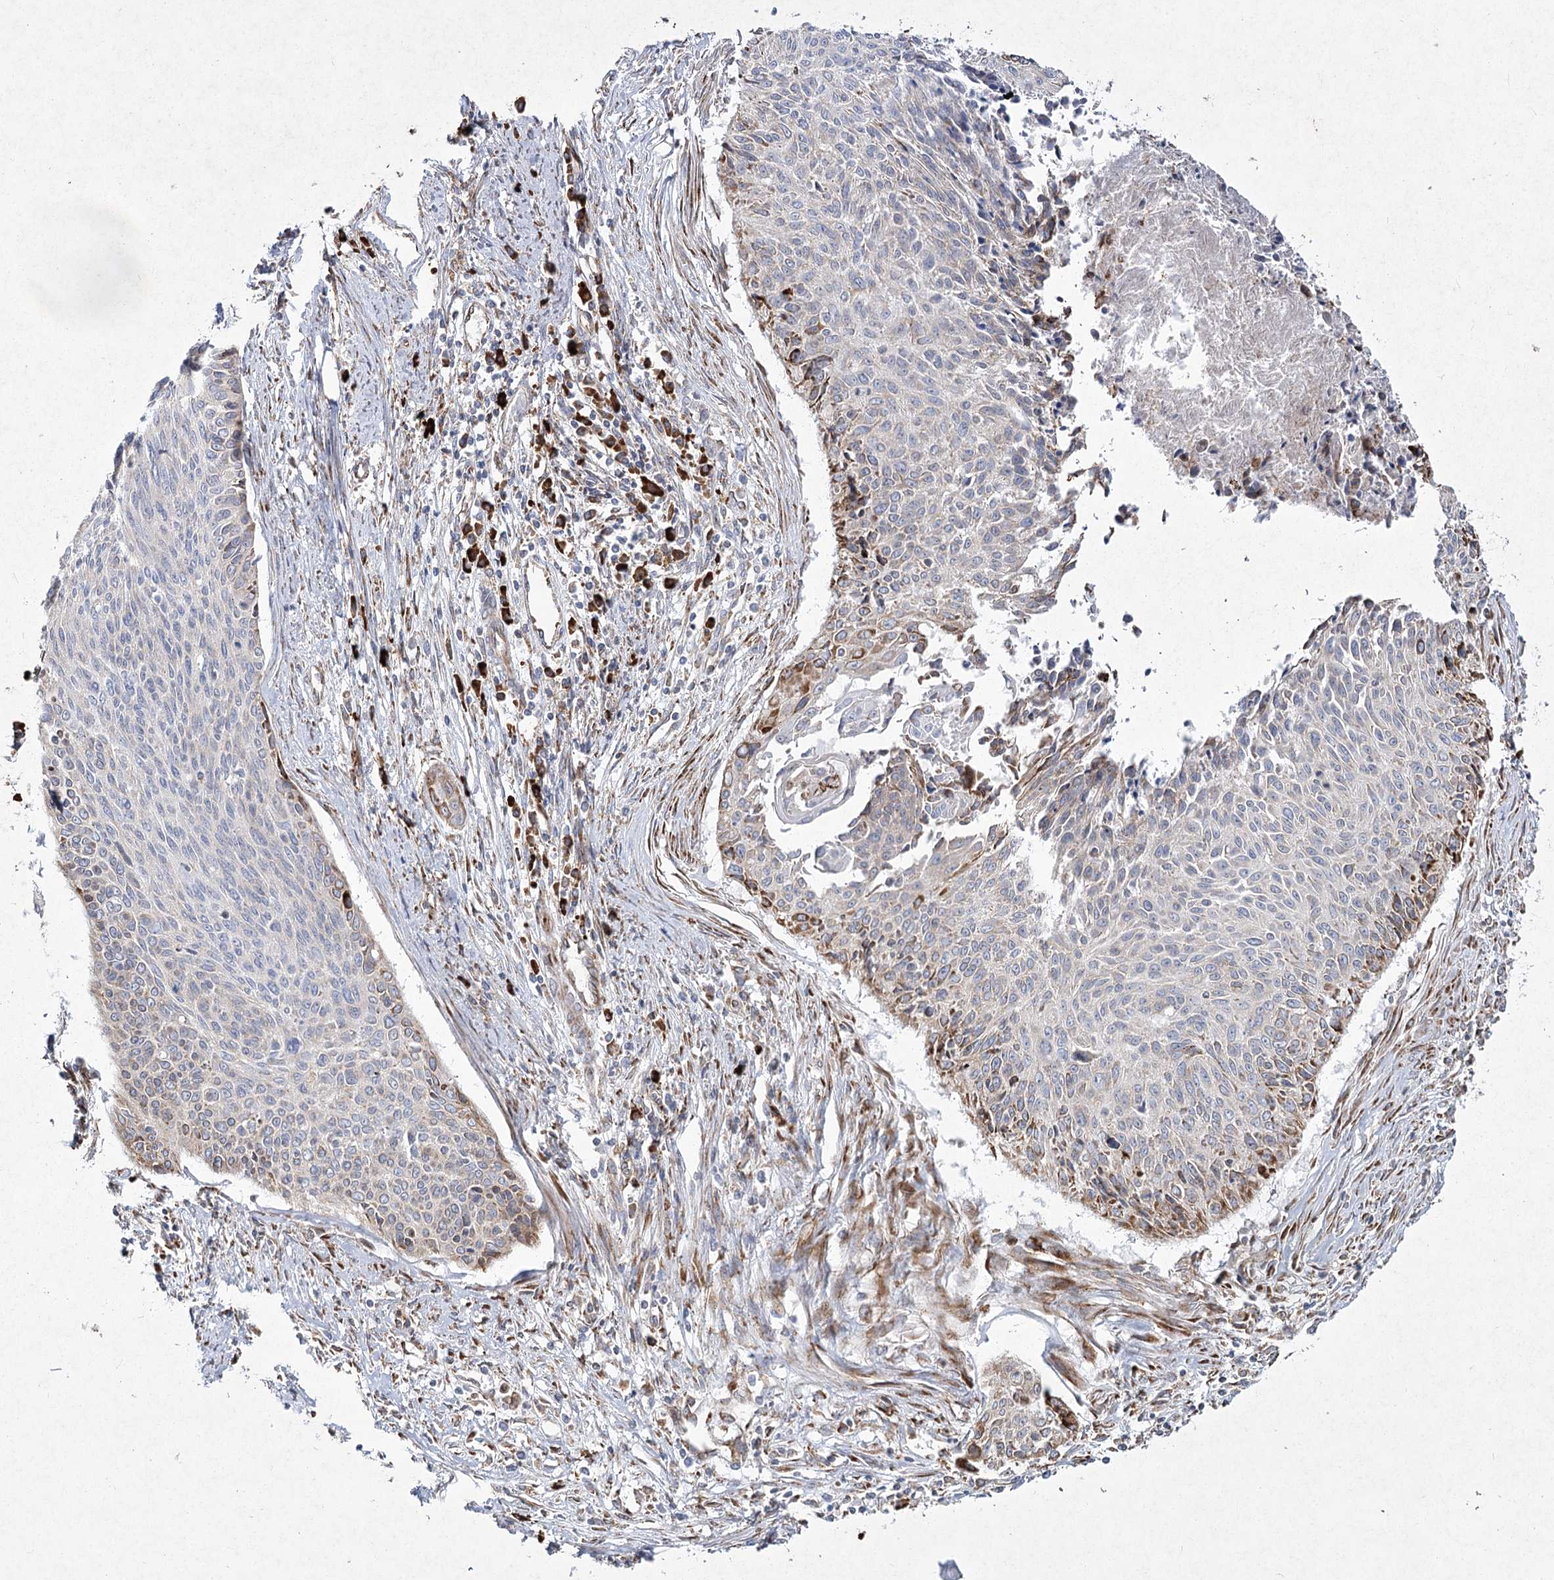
{"staining": {"intensity": "moderate", "quantity": "<25%", "location": "cytoplasmic/membranous"}, "tissue": "cervical cancer", "cell_type": "Tumor cells", "image_type": "cancer", "snomed": [{"axis": "morphology", "description": "Squamous cell carcinoma, NOS"}, {"axis": "topography", "description": "Cervix"}], "caption": "This micrograph reveals IHC staining of human cervical cancer, with low moderate cytoplasmic/membranous positivity in approximately <25% of tumor cells.", "gene": "NHLRC2", "patient": {"sex": "female", "age": 55}}